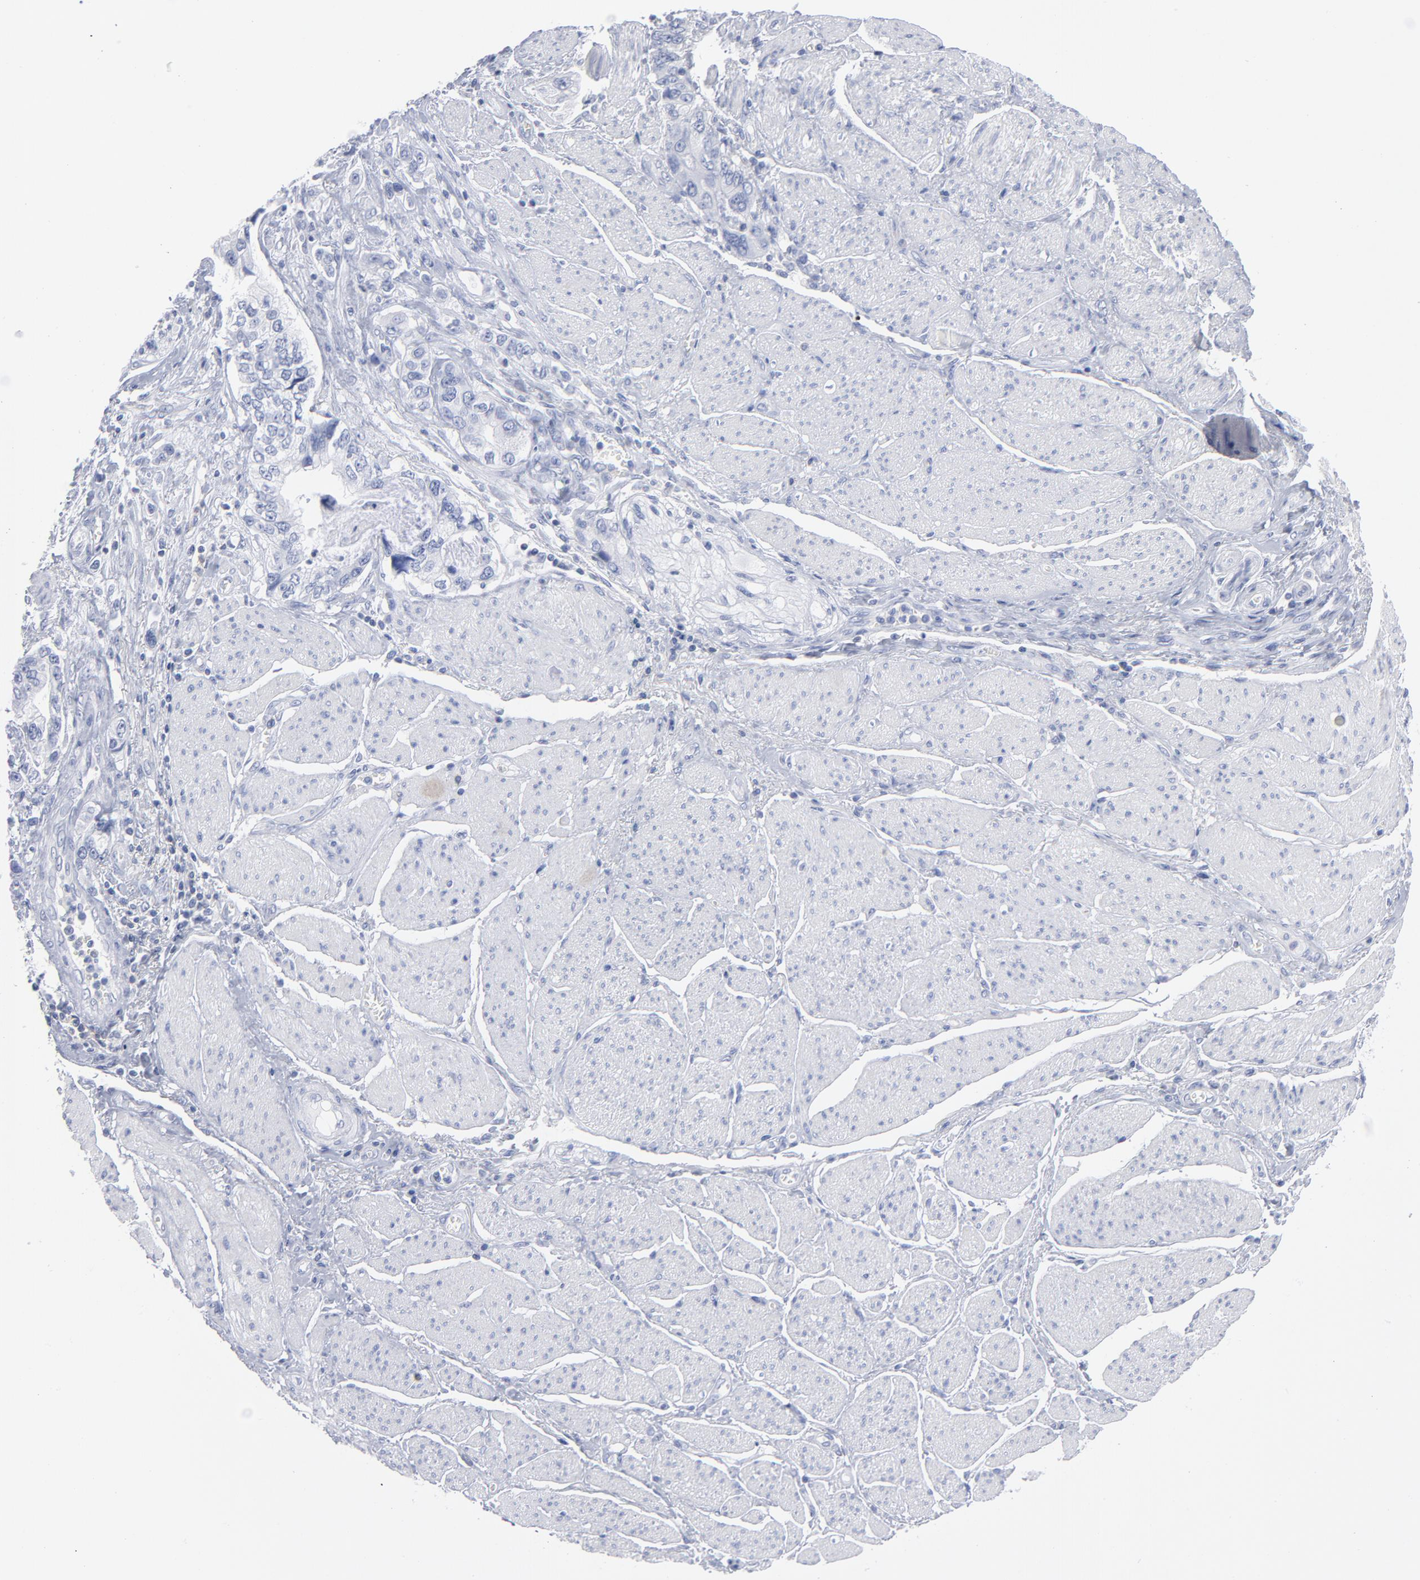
{"staining": {"intensity": "negative", "quantity": "none", "location": "none"}, "tissue": "stomach cancer", "cell_type": "Tumor cells", "image_type": "cancer", "snomed": [{"axis": "morphology", "description": "Adenocarcinoma, NOS"}, {"axis": "topography", "description": "Pancreas"}, {"axis": "topography", "description": "Stomach, upper"}], "caption": "Immunohistochemical staining of human stomach cancer reveals no significant positivity in tumor cells.", "gene": "P2RY8", "patient": {"sex": "male", "age": 77}}